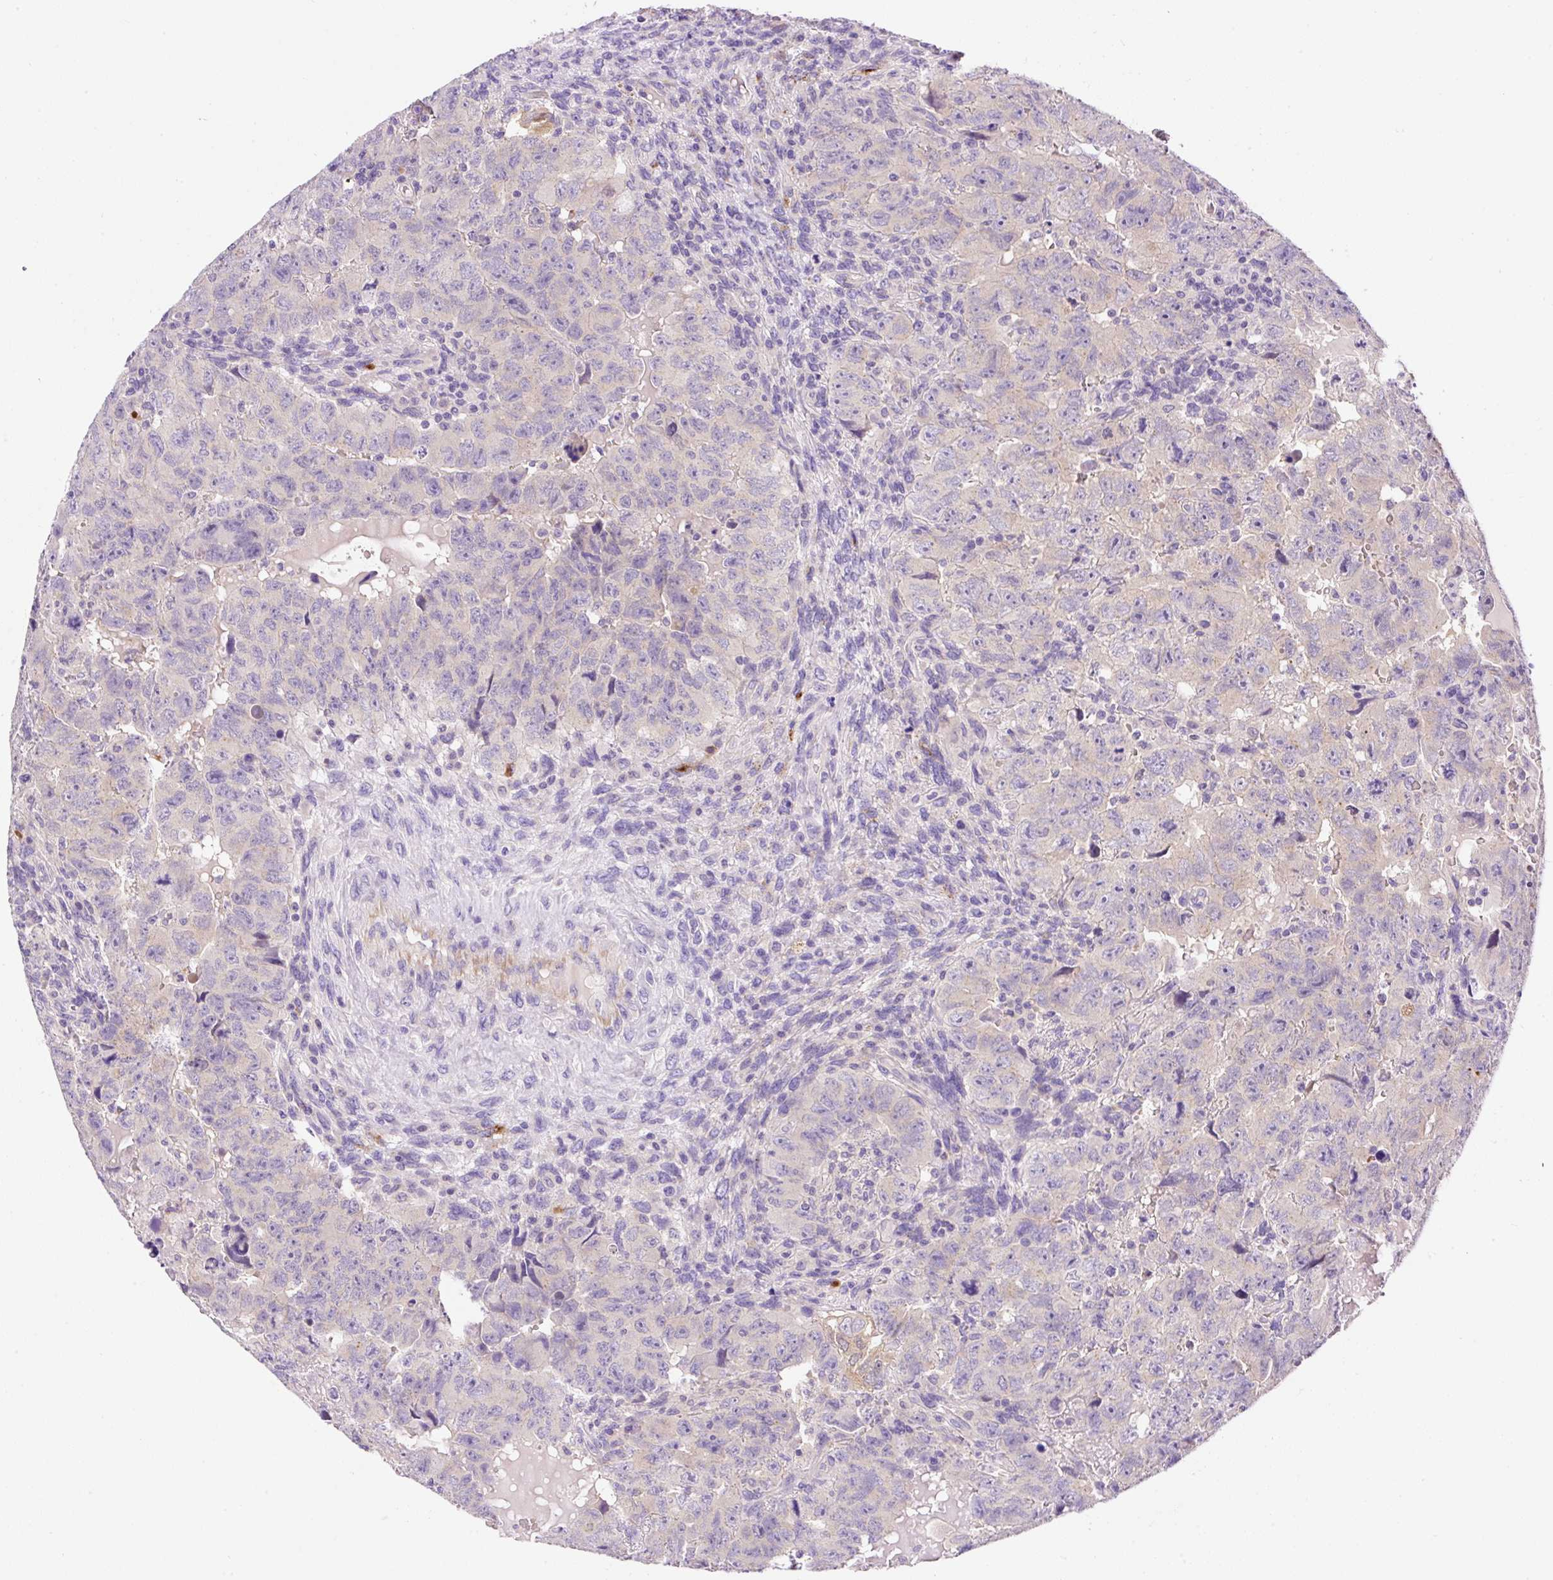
{"staining": {"intensity": "weak", "quantity": "<25%", "location": "cytoplasmic/membranous"}, "tissue": "testis cancer", "cell_type": "Tumor cells", "image_type": "cancer", "snomed": [{"axis": "morphology", "description": "Carcinoma, Embryonal, NOS"}, {"axis": "topography", "description": "Testis"}], "caption": "An immunohistochemistry photomicrograph of testis cancer (embryonal carcinoma) is shown. There is no staining in tumor cells of testis cancer (embryonal carcinoma).", "gene": "LHFPL5", "patient": {"sex": "male", "age": 24}}